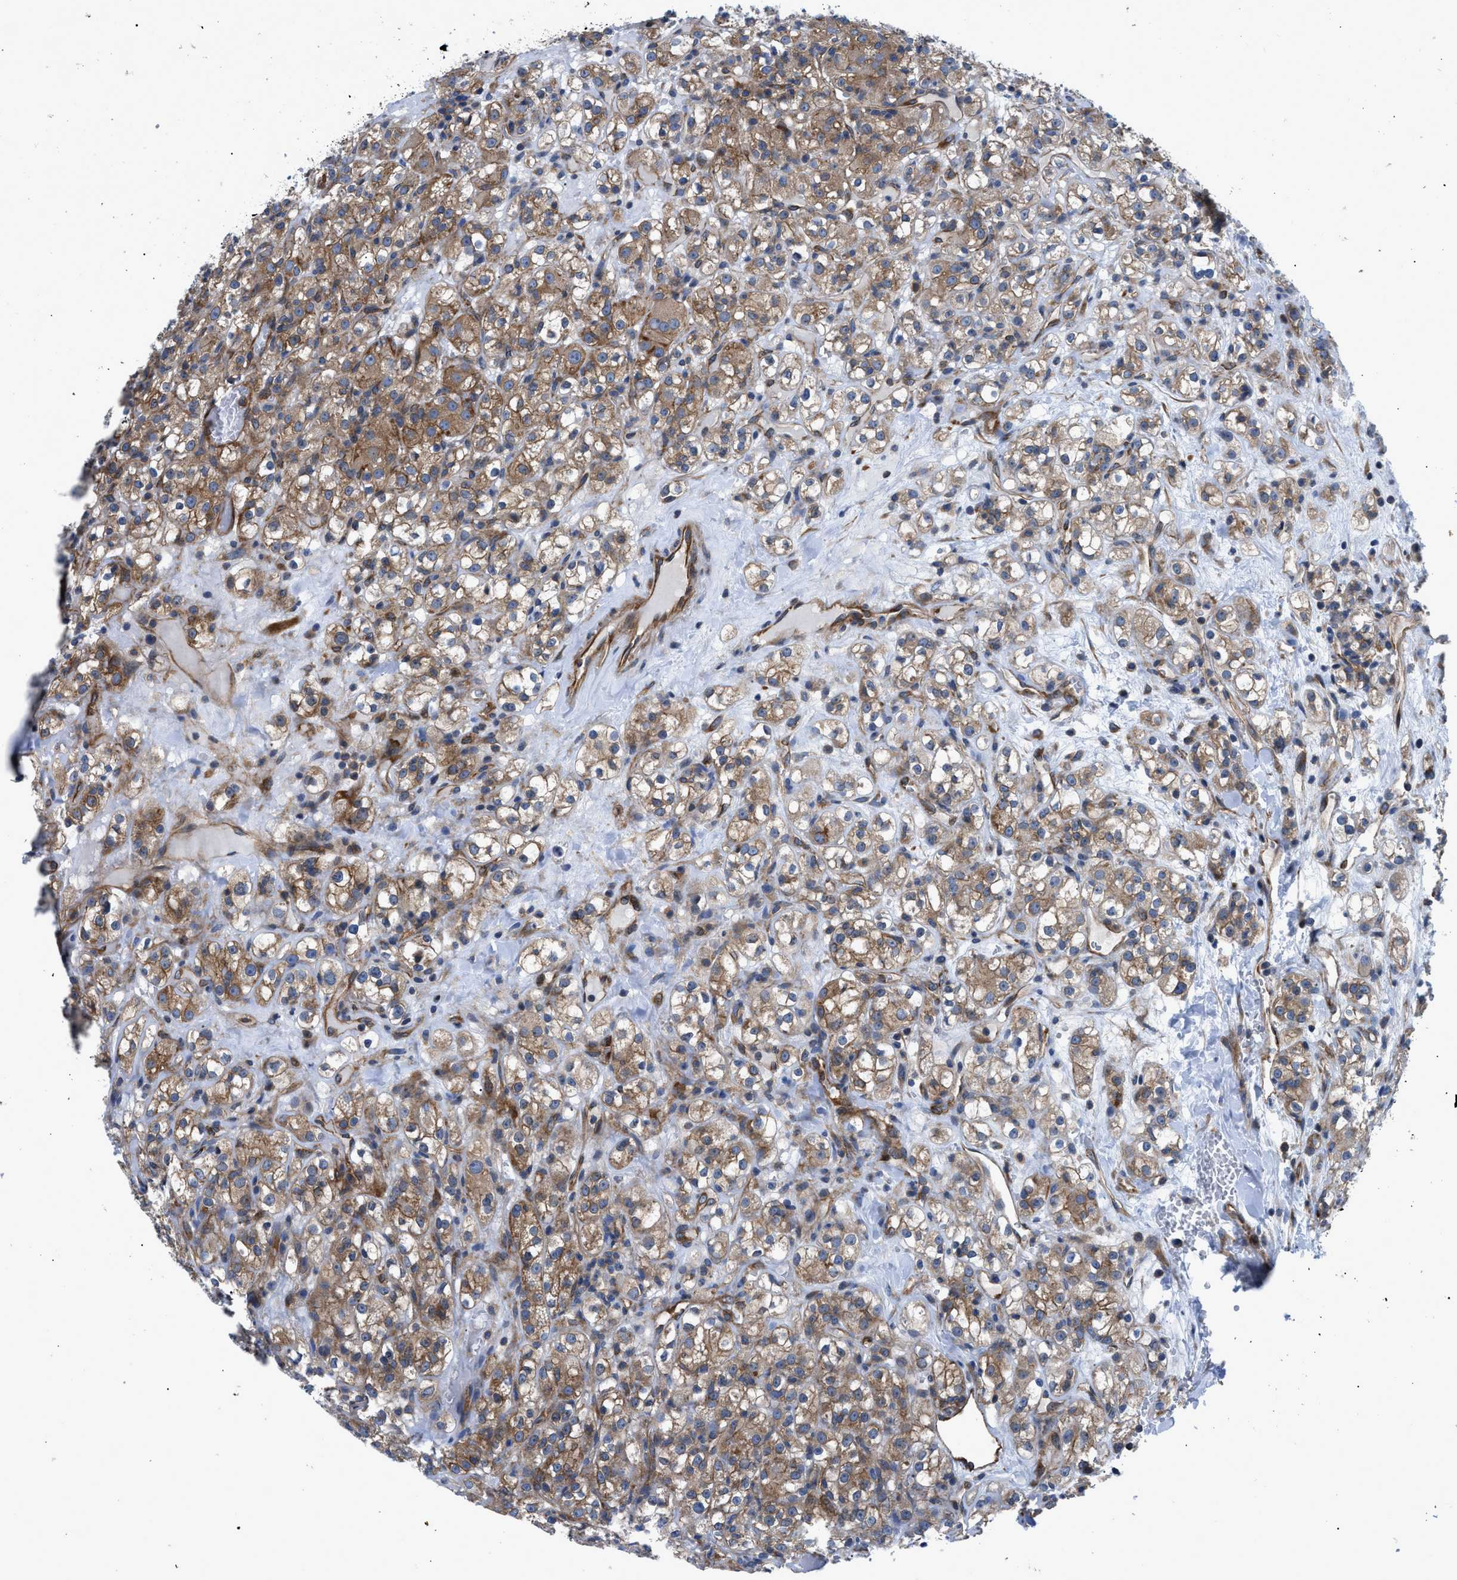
{"staining": {"intensity": "moderate", "quantity": "25%-75%", "location": "cytoplasmic/membranous"}, "tissue": "renal cancer", "cell_type": "Tumor cells", "image_type": "cancer", "snomed": [{"axis": "morphology", "description": "Normal tissue, NOS"}, {"axis": "morphology", "description": "Adenocarcinoma, NOS"}, {"axis": "topography", "description": "Kidney"}], "caption": "An immunohistochemistry (IHC) micrograph of neoplastic tissue is shown. Protein staining in brown shows moderate cytoplasmic/membranous positivity in adenocarcinoma (renal) within tumor cells.", "gene": "TRIP4", "patient": {"sex": "male", "age": 61}}